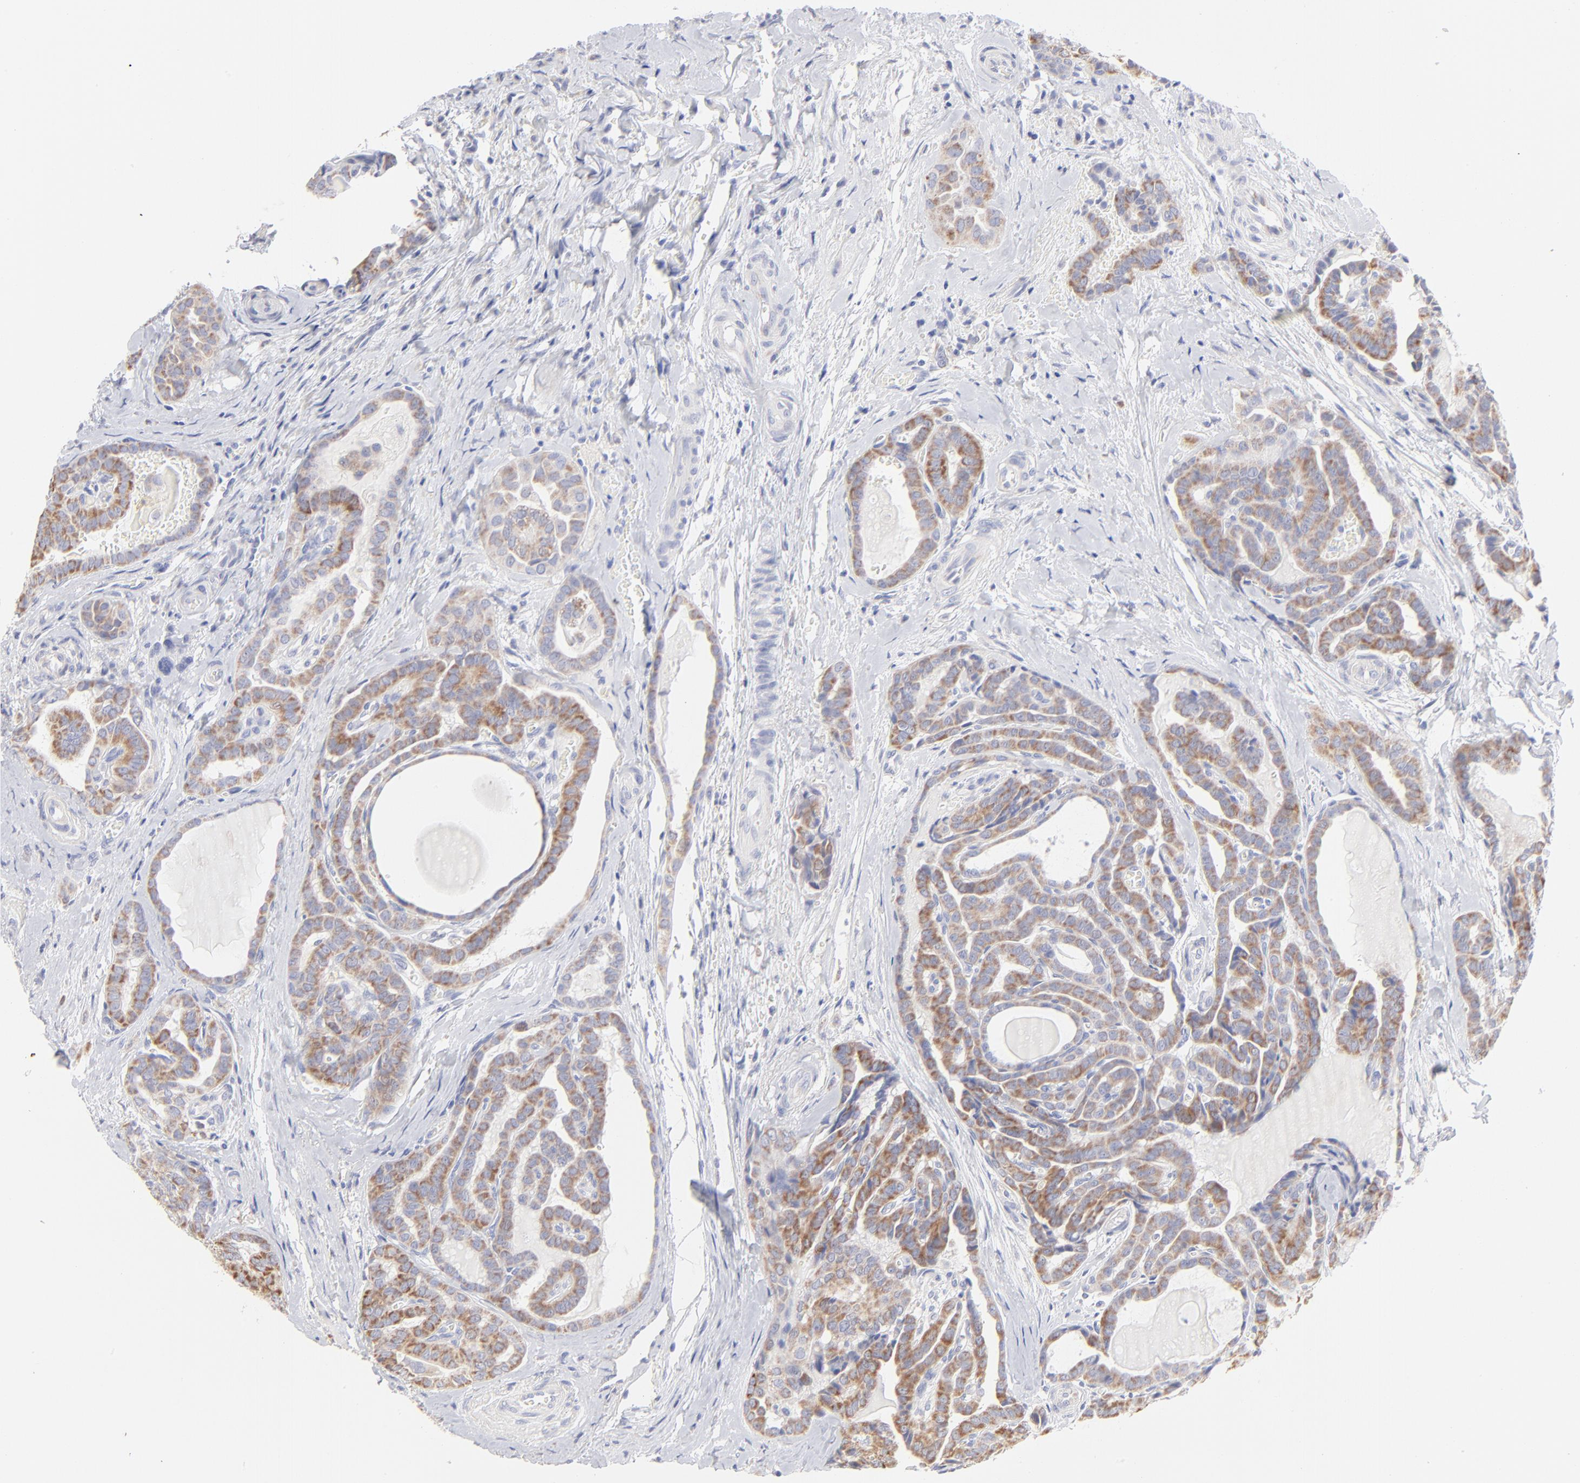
{"staining": {"intensity": "moderate", "quantity": ">75%", "location": "cytoplasmic/membranous"}, "tissue": "thyroid cancer", "cell_type": "Tumor cells", "image_type": "cancer", "snomed": [{"axis": "morphology", "description": "Carcinoma, NOS"}, {"axis": "topography", "description": "Thyroid gland"}], "caption": "This photomicrograph displays carcinoma (thyroid) stained with IHC to label a protein in brown. The cytoplasmic/membranous of tumor cells show moderate positivity for the protein. Nuclei are counter-stained blue.", "gene": "TST", "patient": {"sex": "female", "age": 91}}